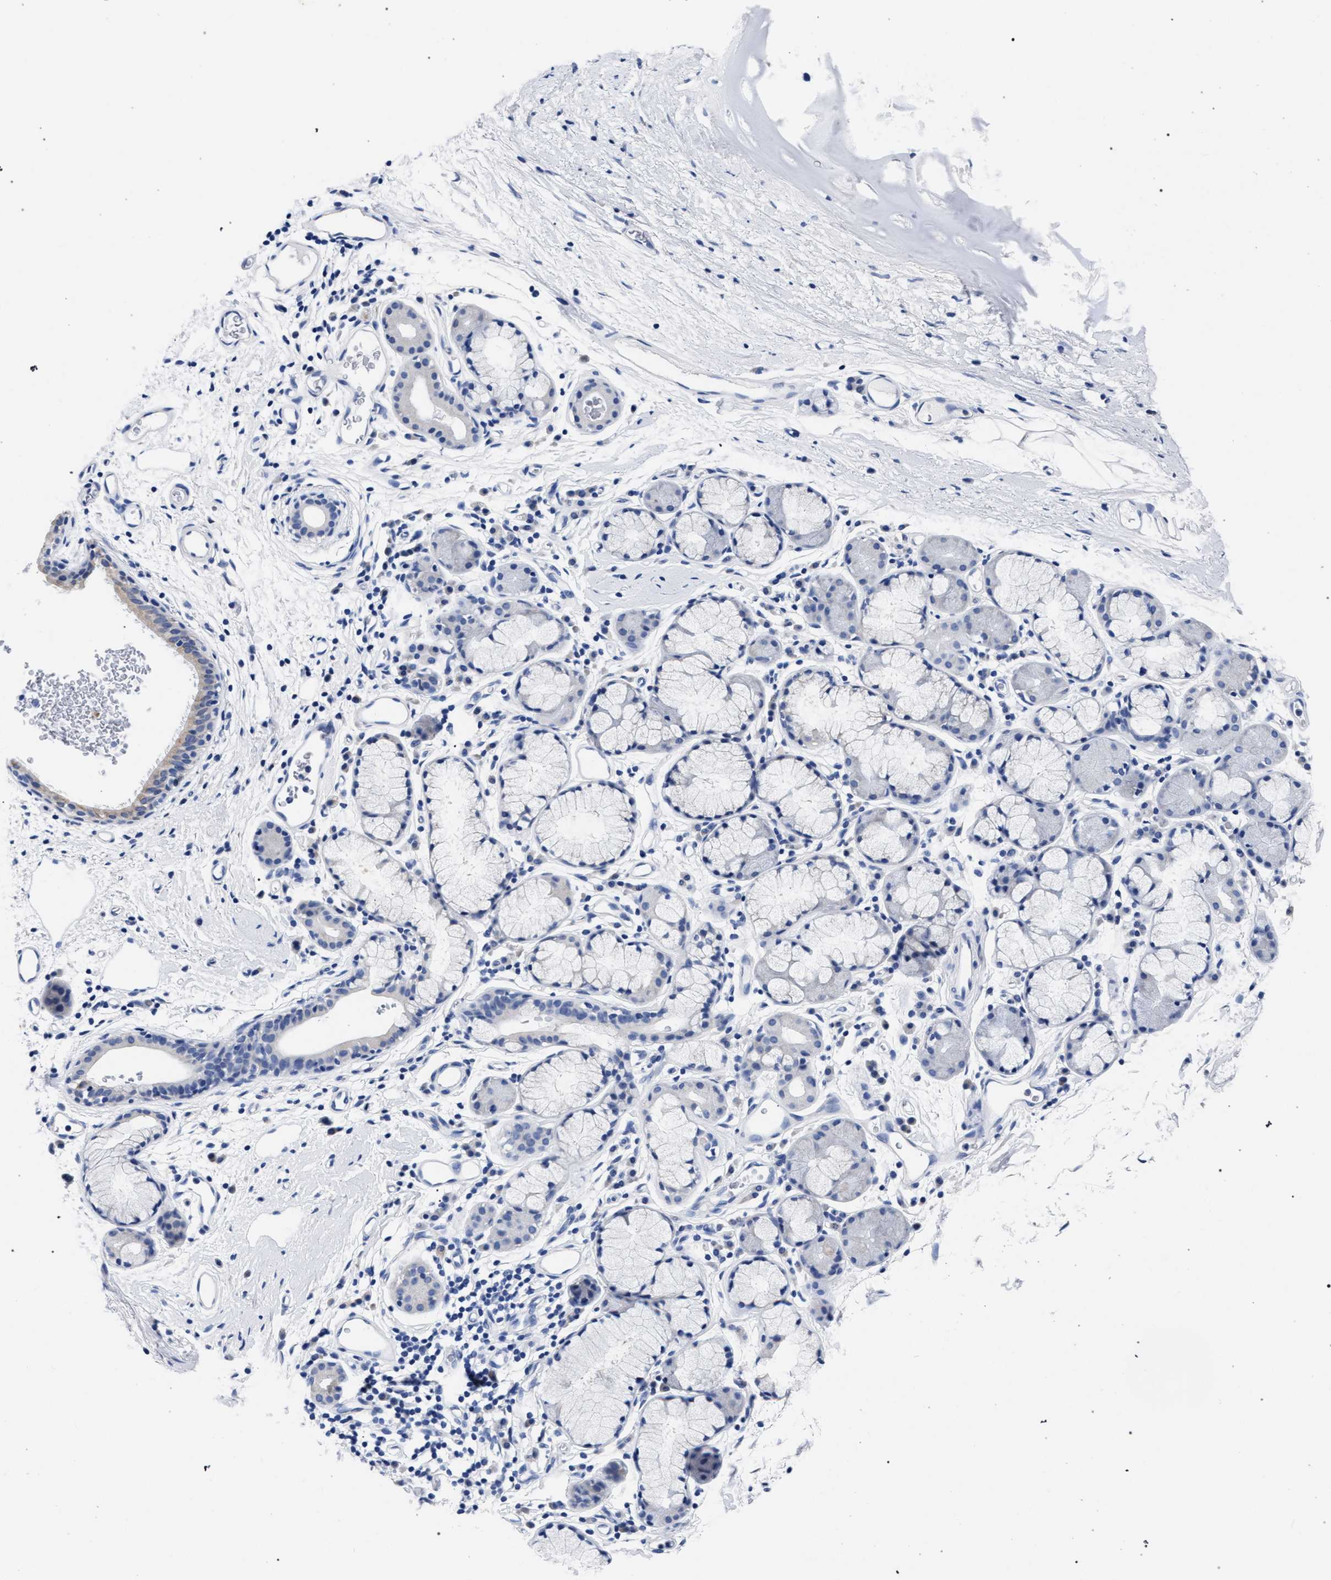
{"staining": {"intensity": "weak", "quantity": ">75%", "location": "cytoplasmic/membranous"}, "tissue": "bronchus", "cell_type": "Respiratory epithelial cells", "image_type": "normal", "snomed": [{"axis": "morphology", "description": "Normal tissue, NOS"}, {"axis": "topography", "description": "Cartilage tissue"}, {"axis": "topography", "description": "Bronchus"}], "caption": "Protein staining of benign bronchus displays weak cytoplasmic/membranous staining in about >75% of respiratory epithelial cells.", "gene": "AKAP4", "patient": {"sex": "female", "age": 53}}